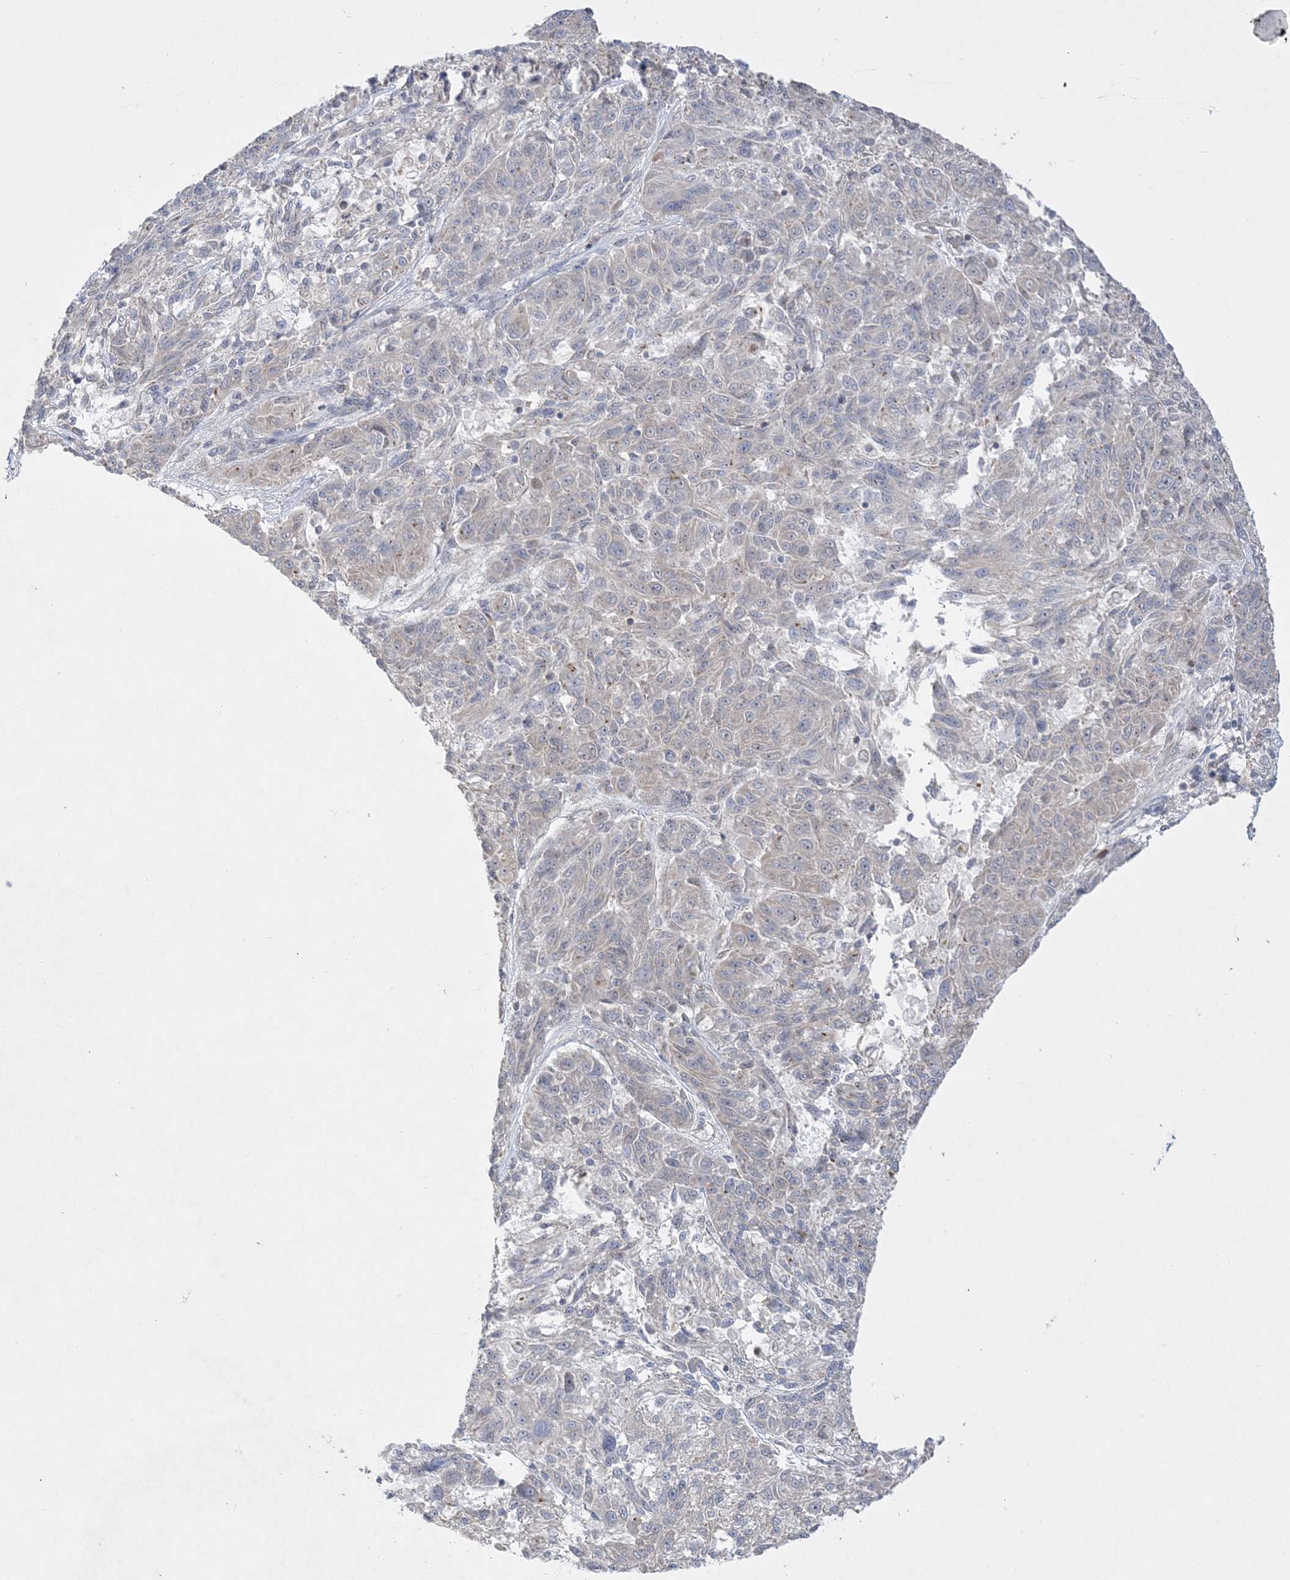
{"staining": {"intensity": "weak", "quantity": "<25%", "location": "cytoplasmic/membranous"}, "tissue": "melanoma", "cell_type": "Tumor cells", "image_type": "cancer", "snomed": [{"axis": "morphology", "description": "Malignant melanoma, NOS"}, {"axis": "topography", "description": "Skin"}], "caption": "DAB (3,3'-diaminobenzidine) immunohistochemical staining of malignant melanoma displays no significant staining in tumor cells. (Stains: DAB immunohistochemistry (IHC) with hematoxylin counter stain, Microscopy: brightfield microscopy at high magnification).", "gene": "INPP1", "patient": {"sex": "male", "age": 53}}